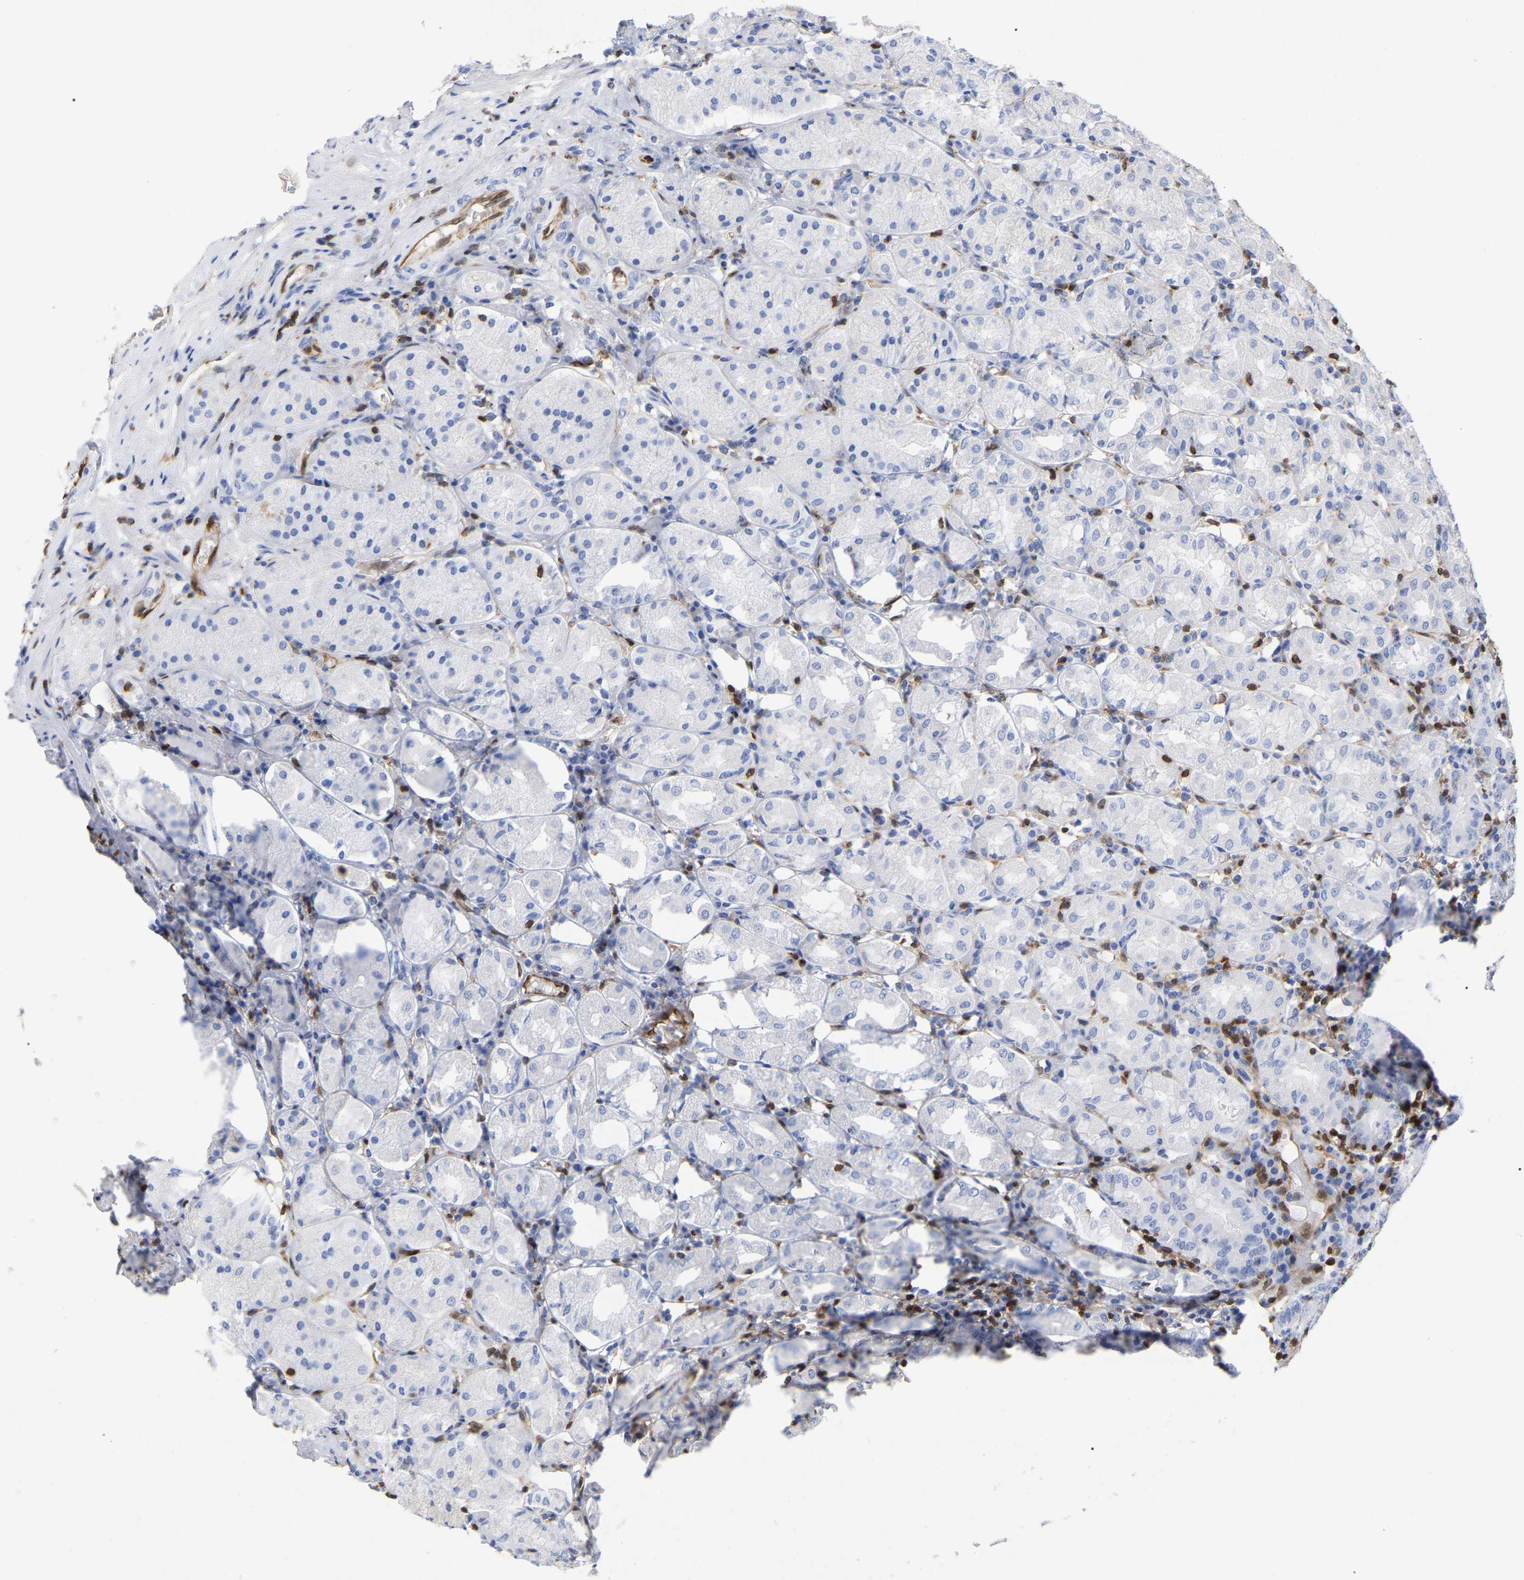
{"staining": {"intensity": "negative", "quantity": "none", "location": "none"}, "tissue": "stomach", "cell_type": "Glandular cells", "image_type": "normal", "snomed": [{"axis": "morphology", "description": "Normal tissue, NOS"}, {"axis": "topography", "description": "Stomach"}, {"axis": "topography", "description": "Stomach, lower"}], "caption": "The immunohistochemistry (IHC) photomicrograph has no significant expression in glandular cells of stomach. (Immunohistochemistry, brightfield microscopy, high magnification).", "gene": "GIMAP4", "patient": {"sex": "female", "age": 56}}